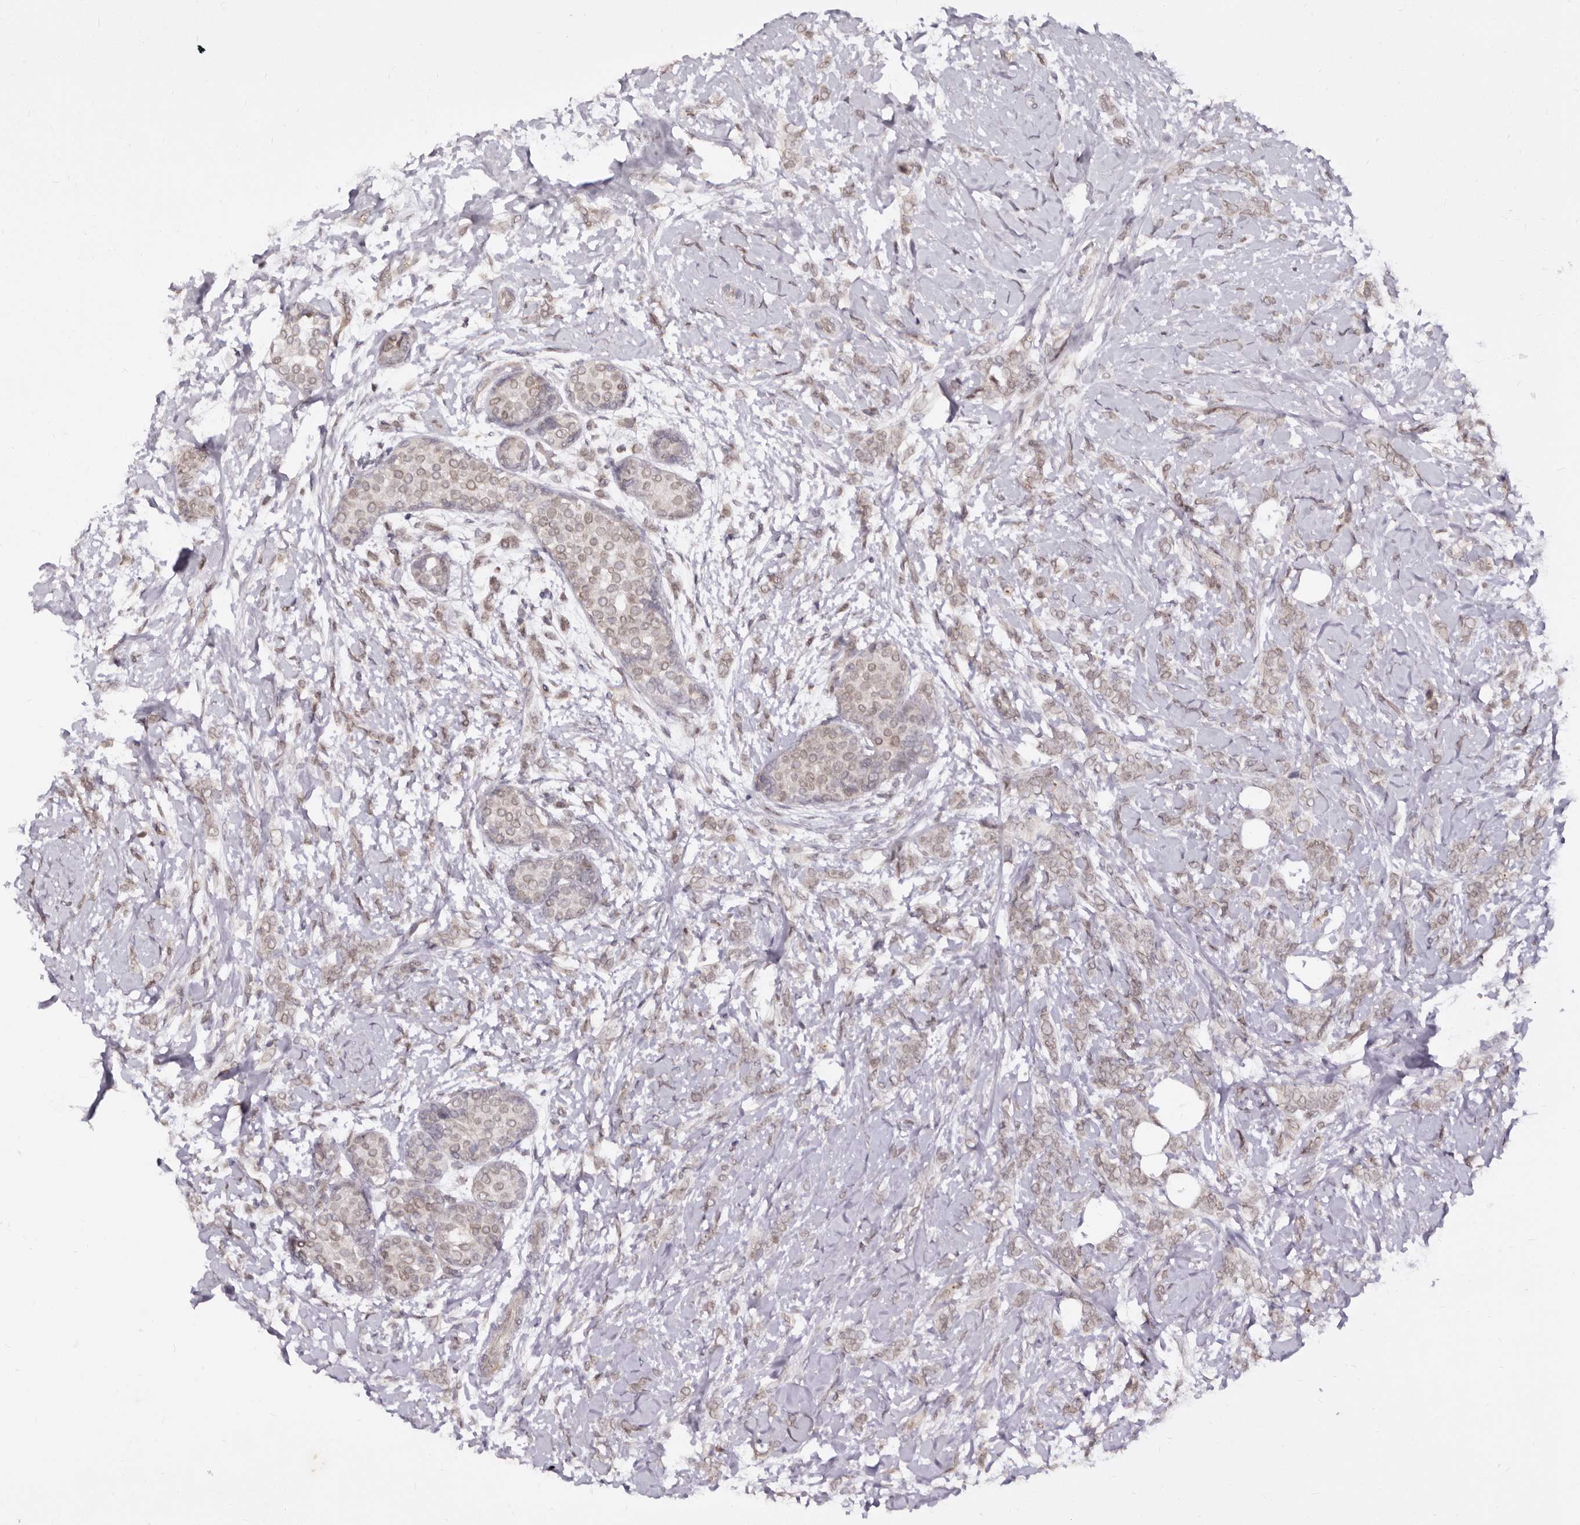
{"staining": {"intensity": "weak", "quantity": ">75%", "location": "nuclear"}, "tissue": "breast cancer", "cell_type": "Tumor cells", "image_type": "cancer", "snomed": [{"axis": "morphology", "description": "Lobular carcinoma, in situ"}, {"axis": "morphology", "description": "Lobular carcinoma"}, {"axis": "topography", "description": "Breast"}], "caption": "The micrograph shows immunohistochemical staining of breast cancer. There is weak nuclear staining is identified in about >75% of tumor cells.", "gene": "LCORL", "patient": {"sex": "female", "age": 41}}